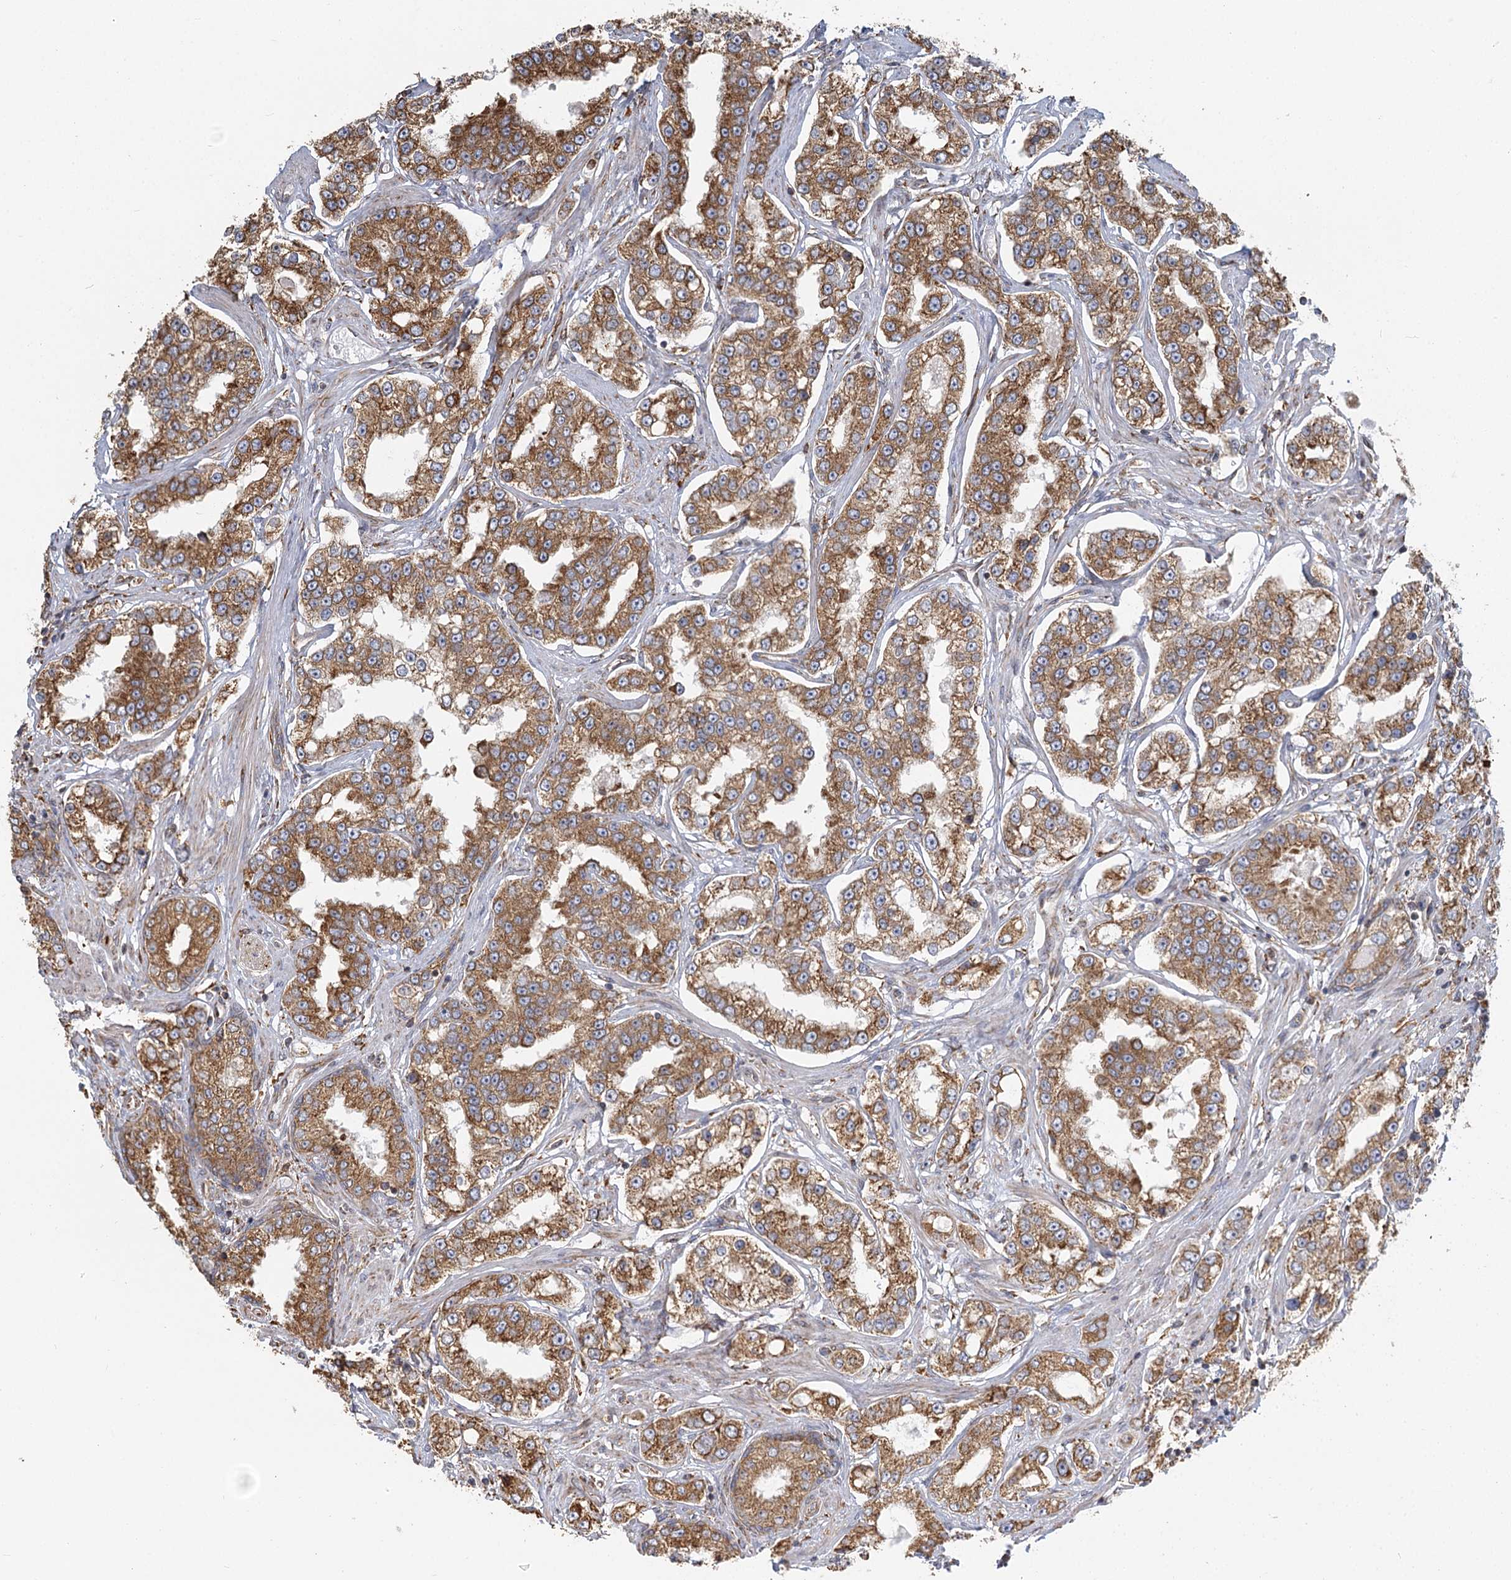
{"staining": {"intensity": "moderate", "quantity": ">75%", "location": "cytoplasmic/membranous"}, "tissue": "prostate cancer", "cell_type": "Tumor cells", "image_type": "cancer", "snomed": [{"axis": "morphology", "description": "Normal tissue, NOS"}, {"axis": "morphology", "description": "Adenocarcinoma, High grade"}, {"axis": "topography", "description": "Prostate"}], "caption": "Moderate cytoplasmic/membranous staining is appreciated in approximately >75% of tumor cells in prostate cancer.", "gene": "TAS1R1", "patient": {"sex": "male", "age": 83}}